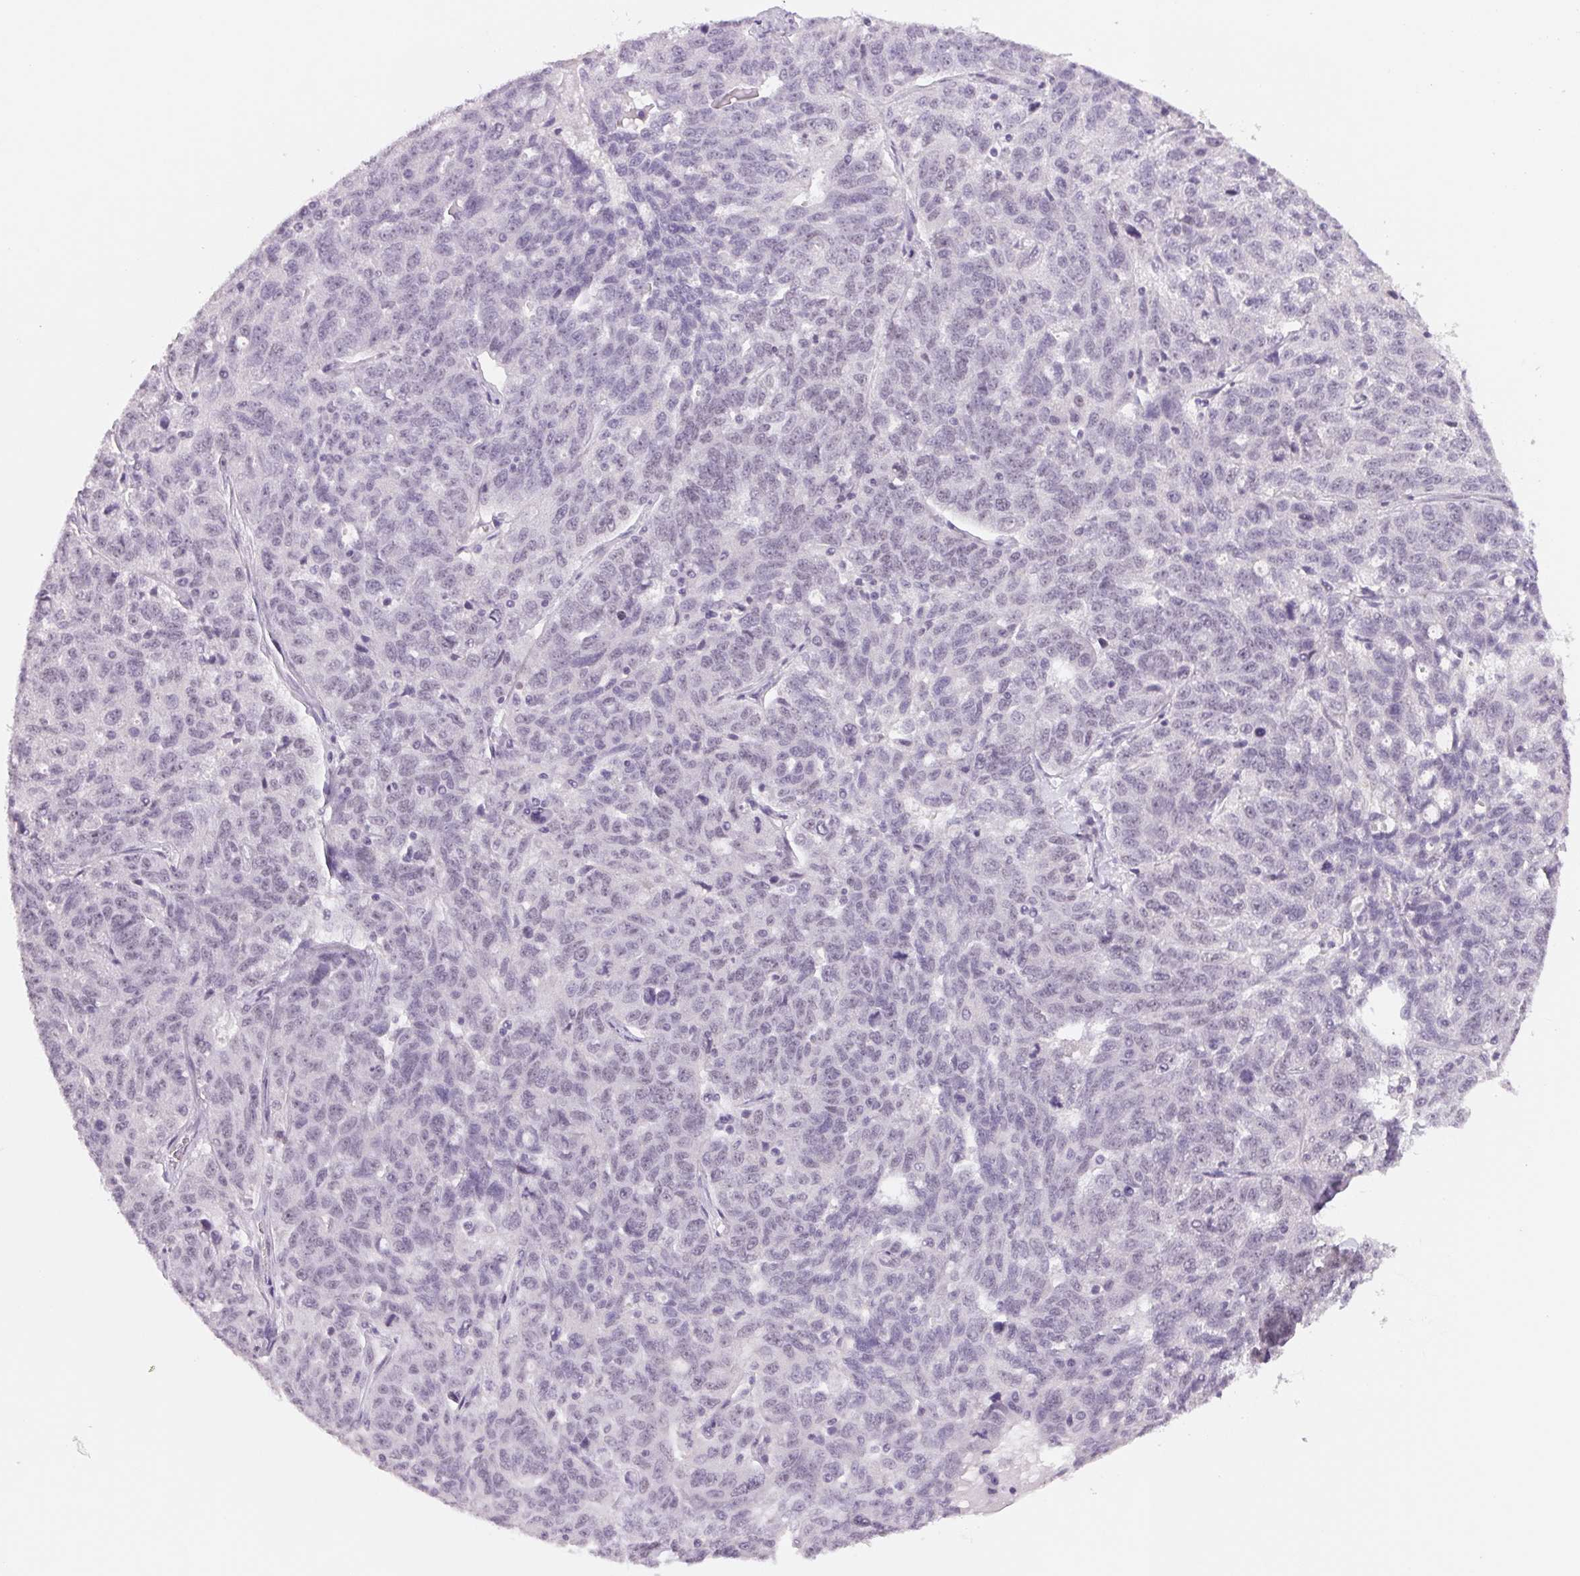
{"staining": {"intensity": "negative", "quantity": "none", "location": "none"}, "tissue": "ovarian cancer", "cell_type": "Tumor cells", "image_type": "cancer", "snomed": [{"axis": "morphology", "description": "Cystadenocarcinoma, serous, NOS"}, {"axis": "topography", "description": "Ovary"}], "caption": "Serous cystadenocarcinoma (ovarian) stained for a protein using immunohistochemistry reveals no expression tumor cells.", "gene": "ZC3H14", "patient": {"sex": "female", "age": 71}}